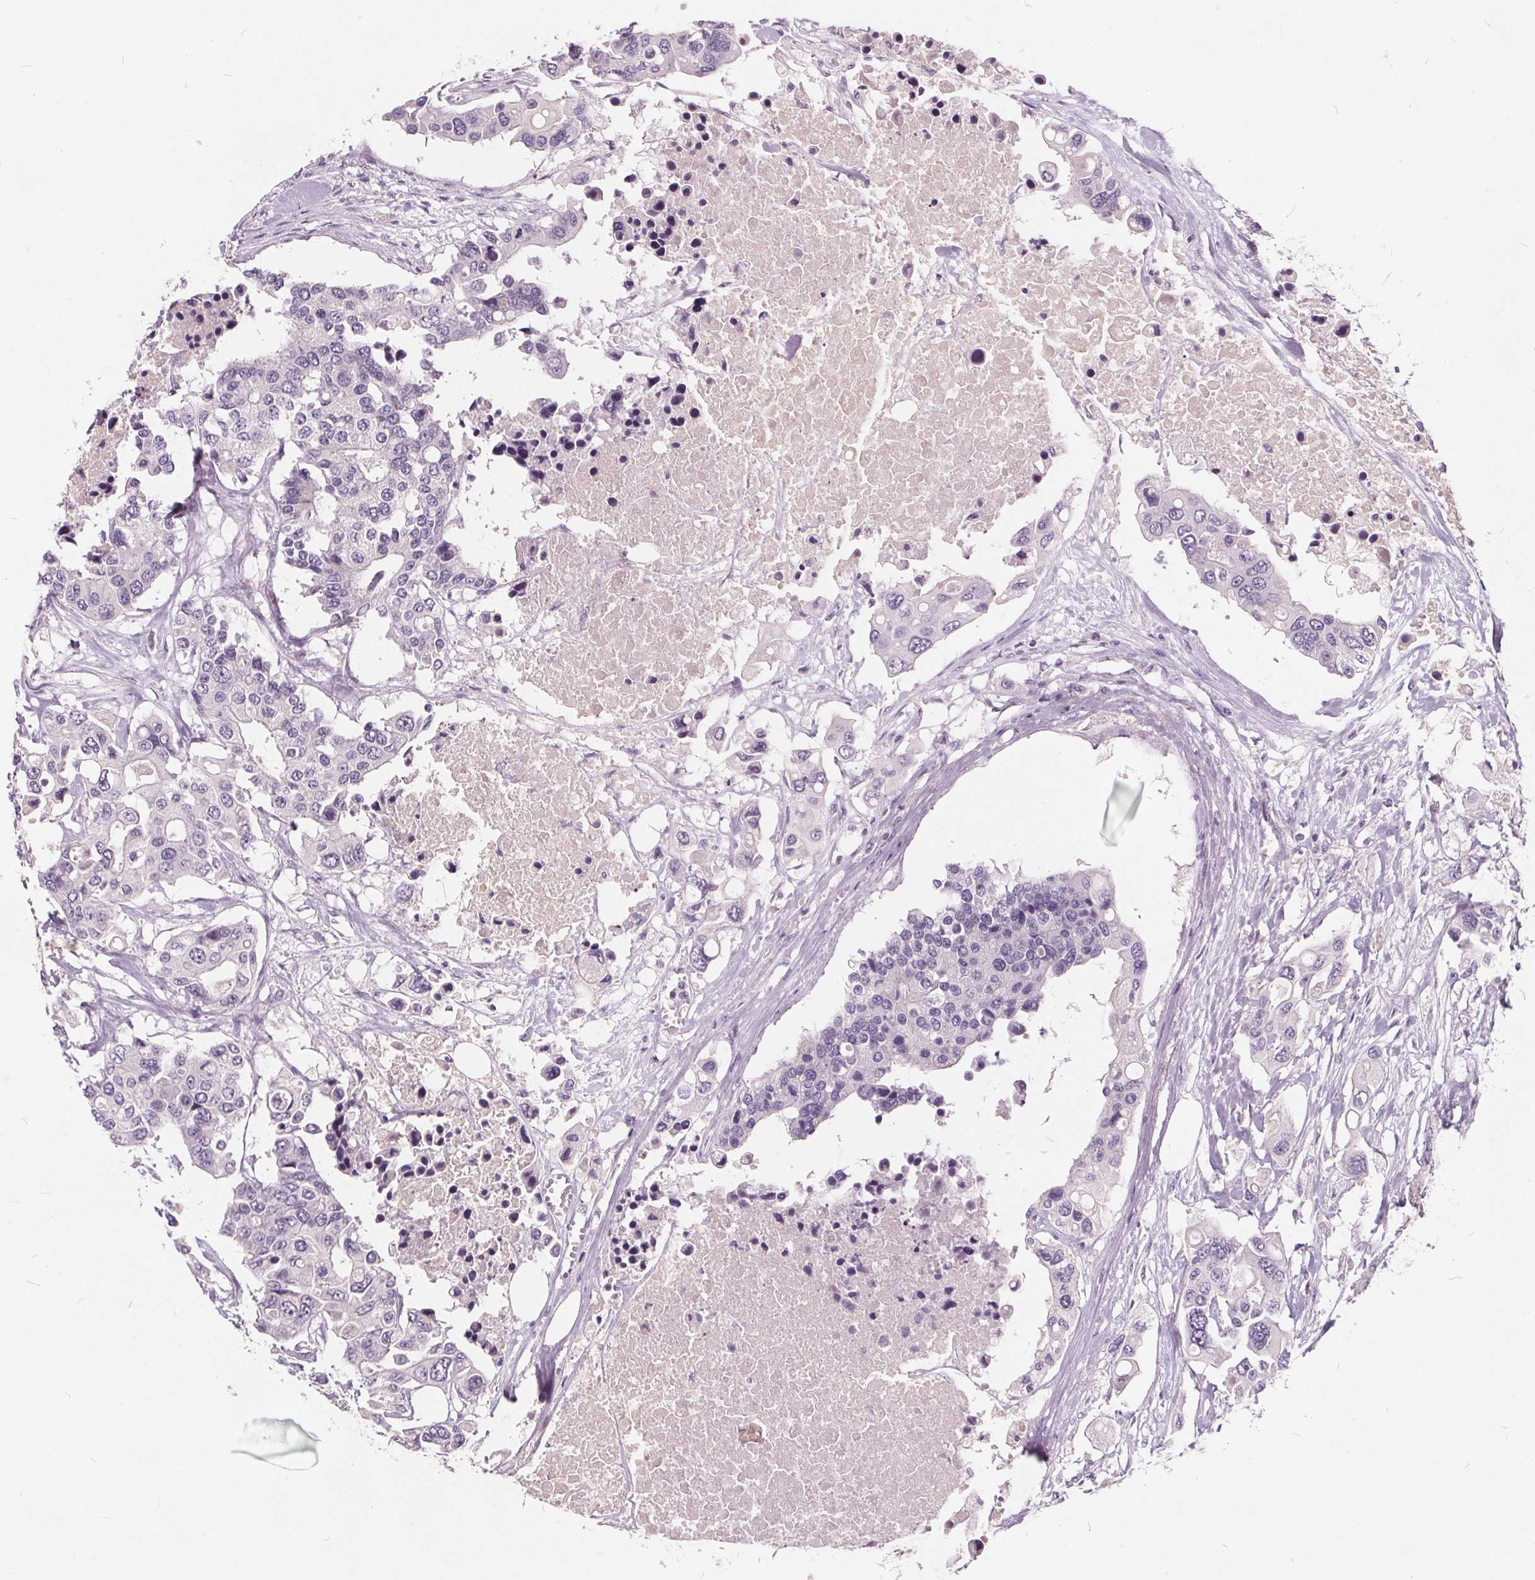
{"staining": {"intensity": "negative", "quantity": "none", "location": "none"}, "tissue": "colorectal cancer", "cell_type": "Tumor cells", "image_type": "cancer", "snomed": [{"axis": "morphology", "description": "Adenocarcinoma, NOS"}, {"axis": "topography", "description": "Colon"}], "caption": "This micrograph is of colorectal adenocarcinoma stained with immunohistochemistry to label a protein in brown with the nuclei are counter-stained blue. There is no positivity in tumor cells. (Brightfield microscopy of DAB IHC at high magnification).", "gene": "PLA2G2E", "patient": {"sex": "male", "age": 77}}